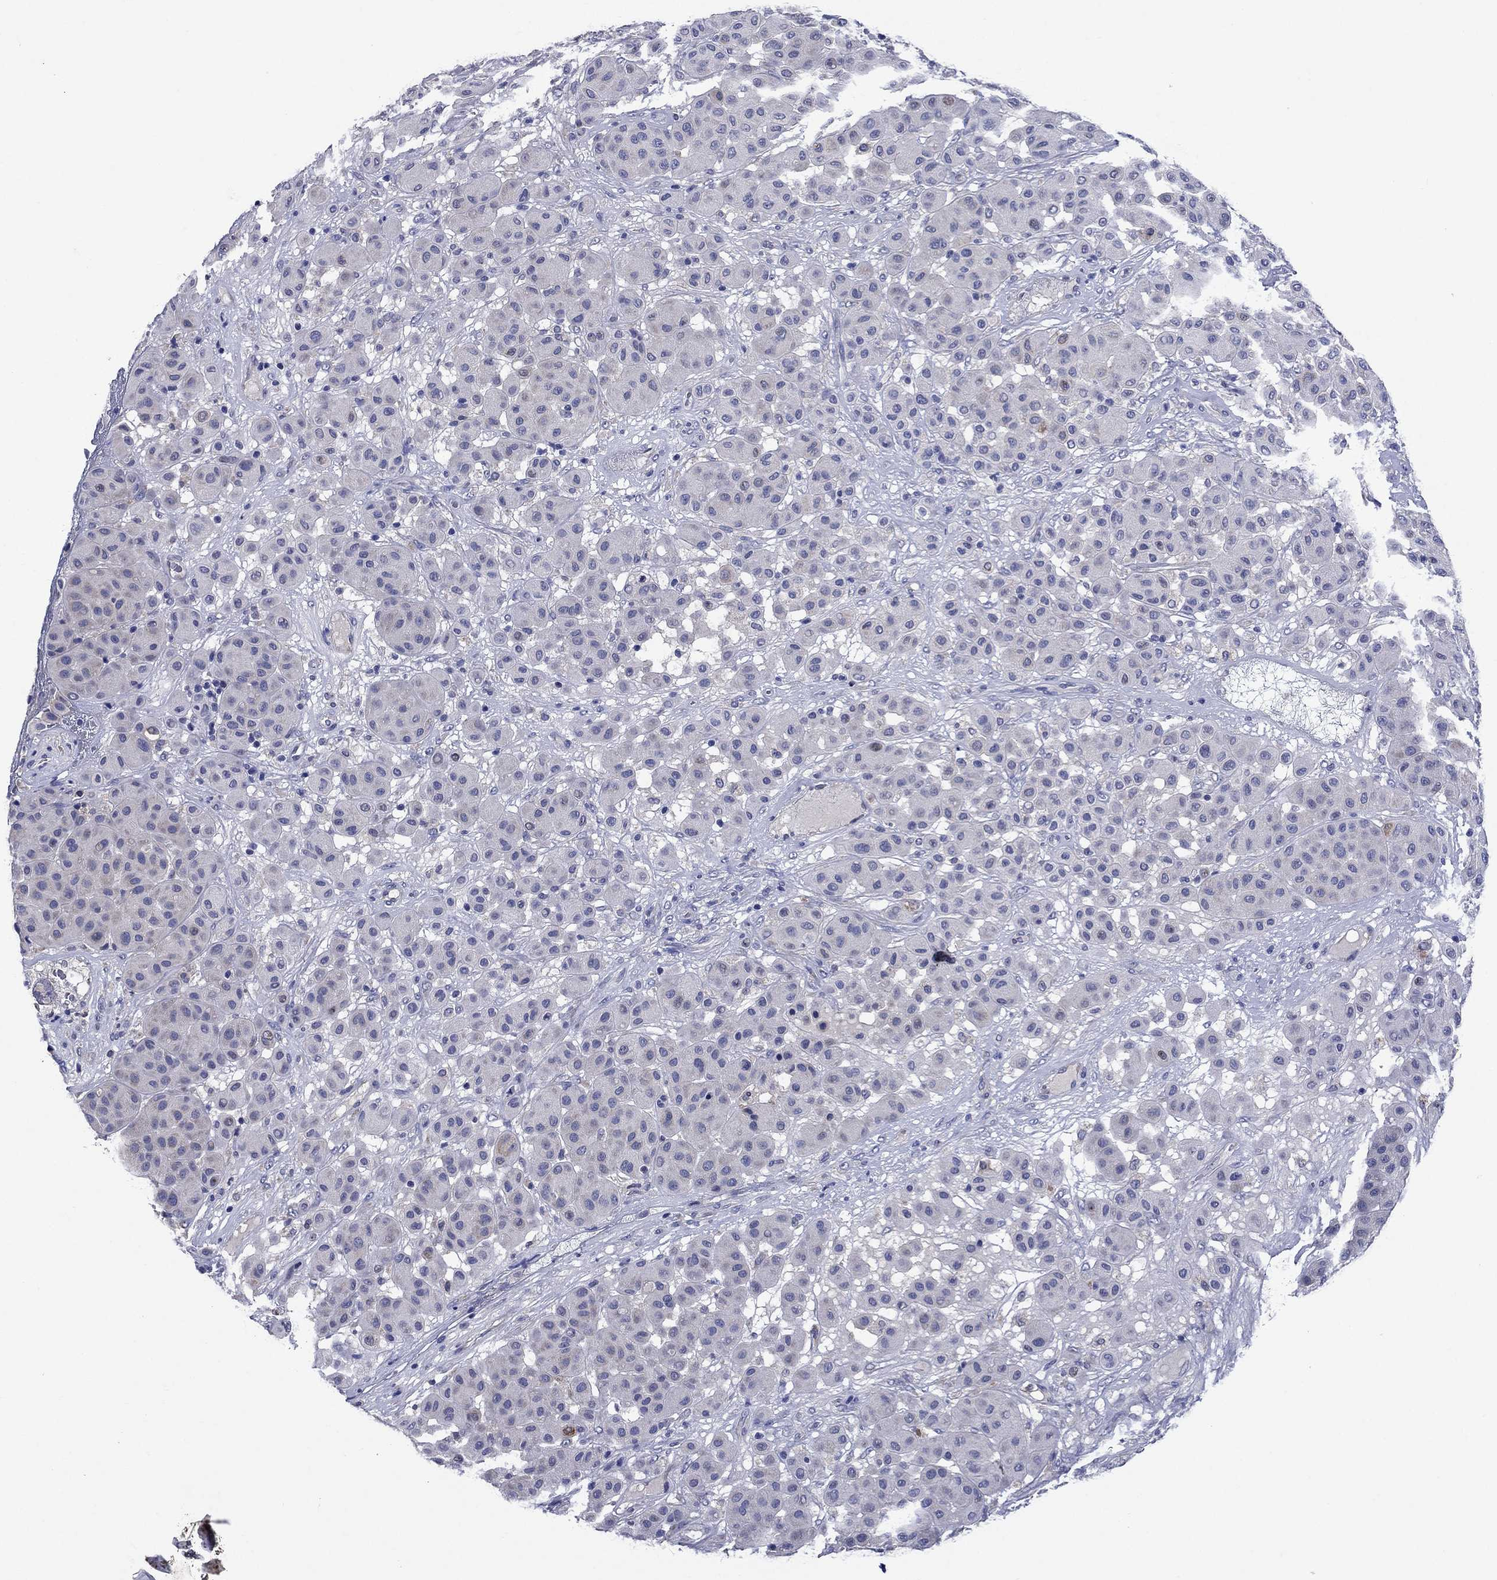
{"staining": {"intensity": "negative", "quantity": "none", "location": "none"}, "tissue": "melanoma", "cell_type": "Tumor cells", "image_type": "cancer", "snomed": [{"axis": "morphology", "description": "Malignant melanoma, Metastatic site"}, {"axis": "topography", "description": "Smooth muscle"}], "caption": "There is no significant expression in tumor cells of malignant melanoma (metastatic site).", "gene": "SULT2B1", "patient": {"sex": "male", "age": 41}}